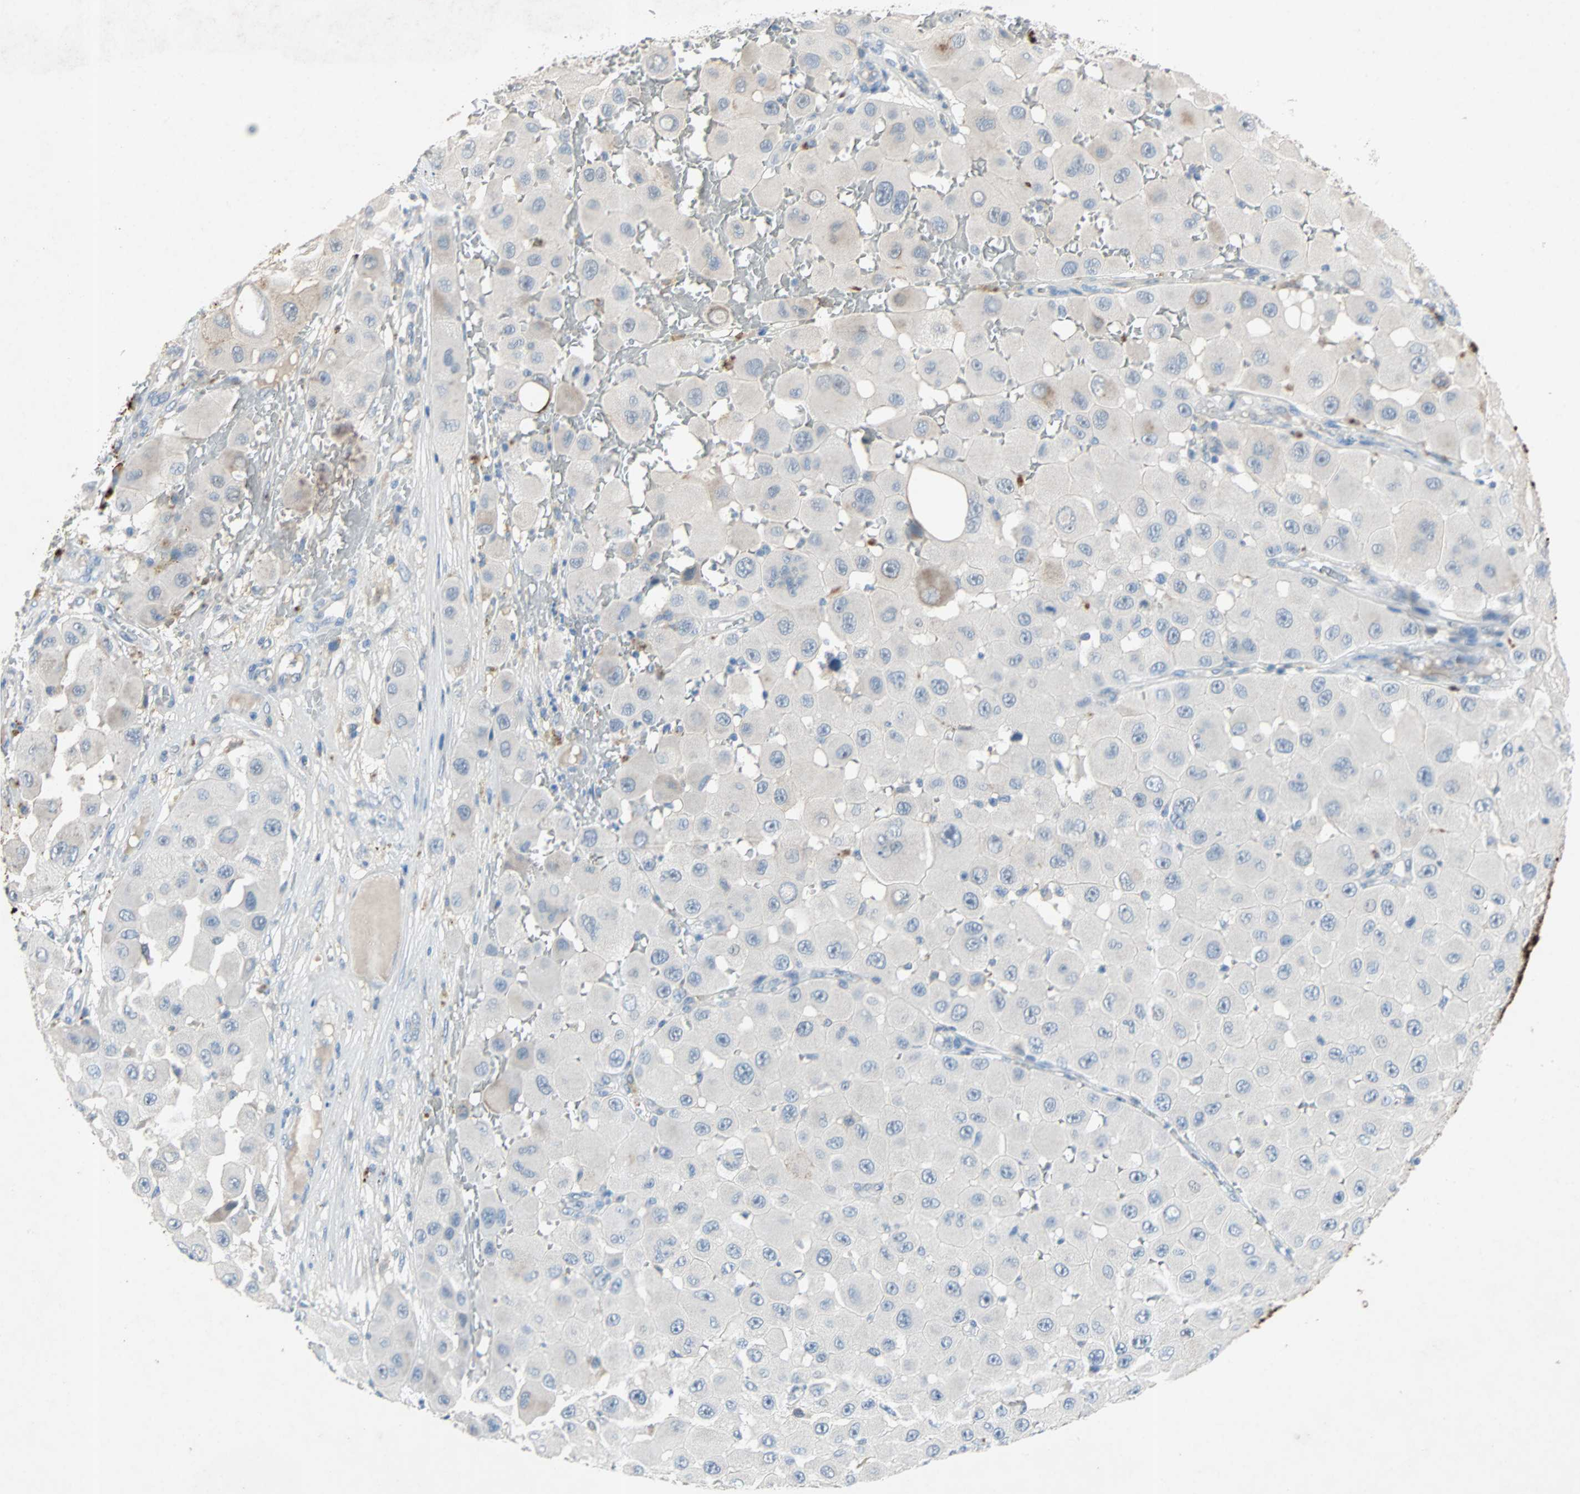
{"staining": {"intensity": "negative", "quantity": "none", "location": "none"}, "tissue": "melanoma", "cell_type": "Tumor cells", "image_type": "cancer", "snomed": [{"axis": "morphology", "description": "Malignant melanoma, NOS"}, {"axis": "topography", "description": "Skin"}], "caption": "The photomicrograph displays no staining of tumor cells in melanoma.", "gene": "PCDHB2", "patient": {"sex": "female", "age": 81}}